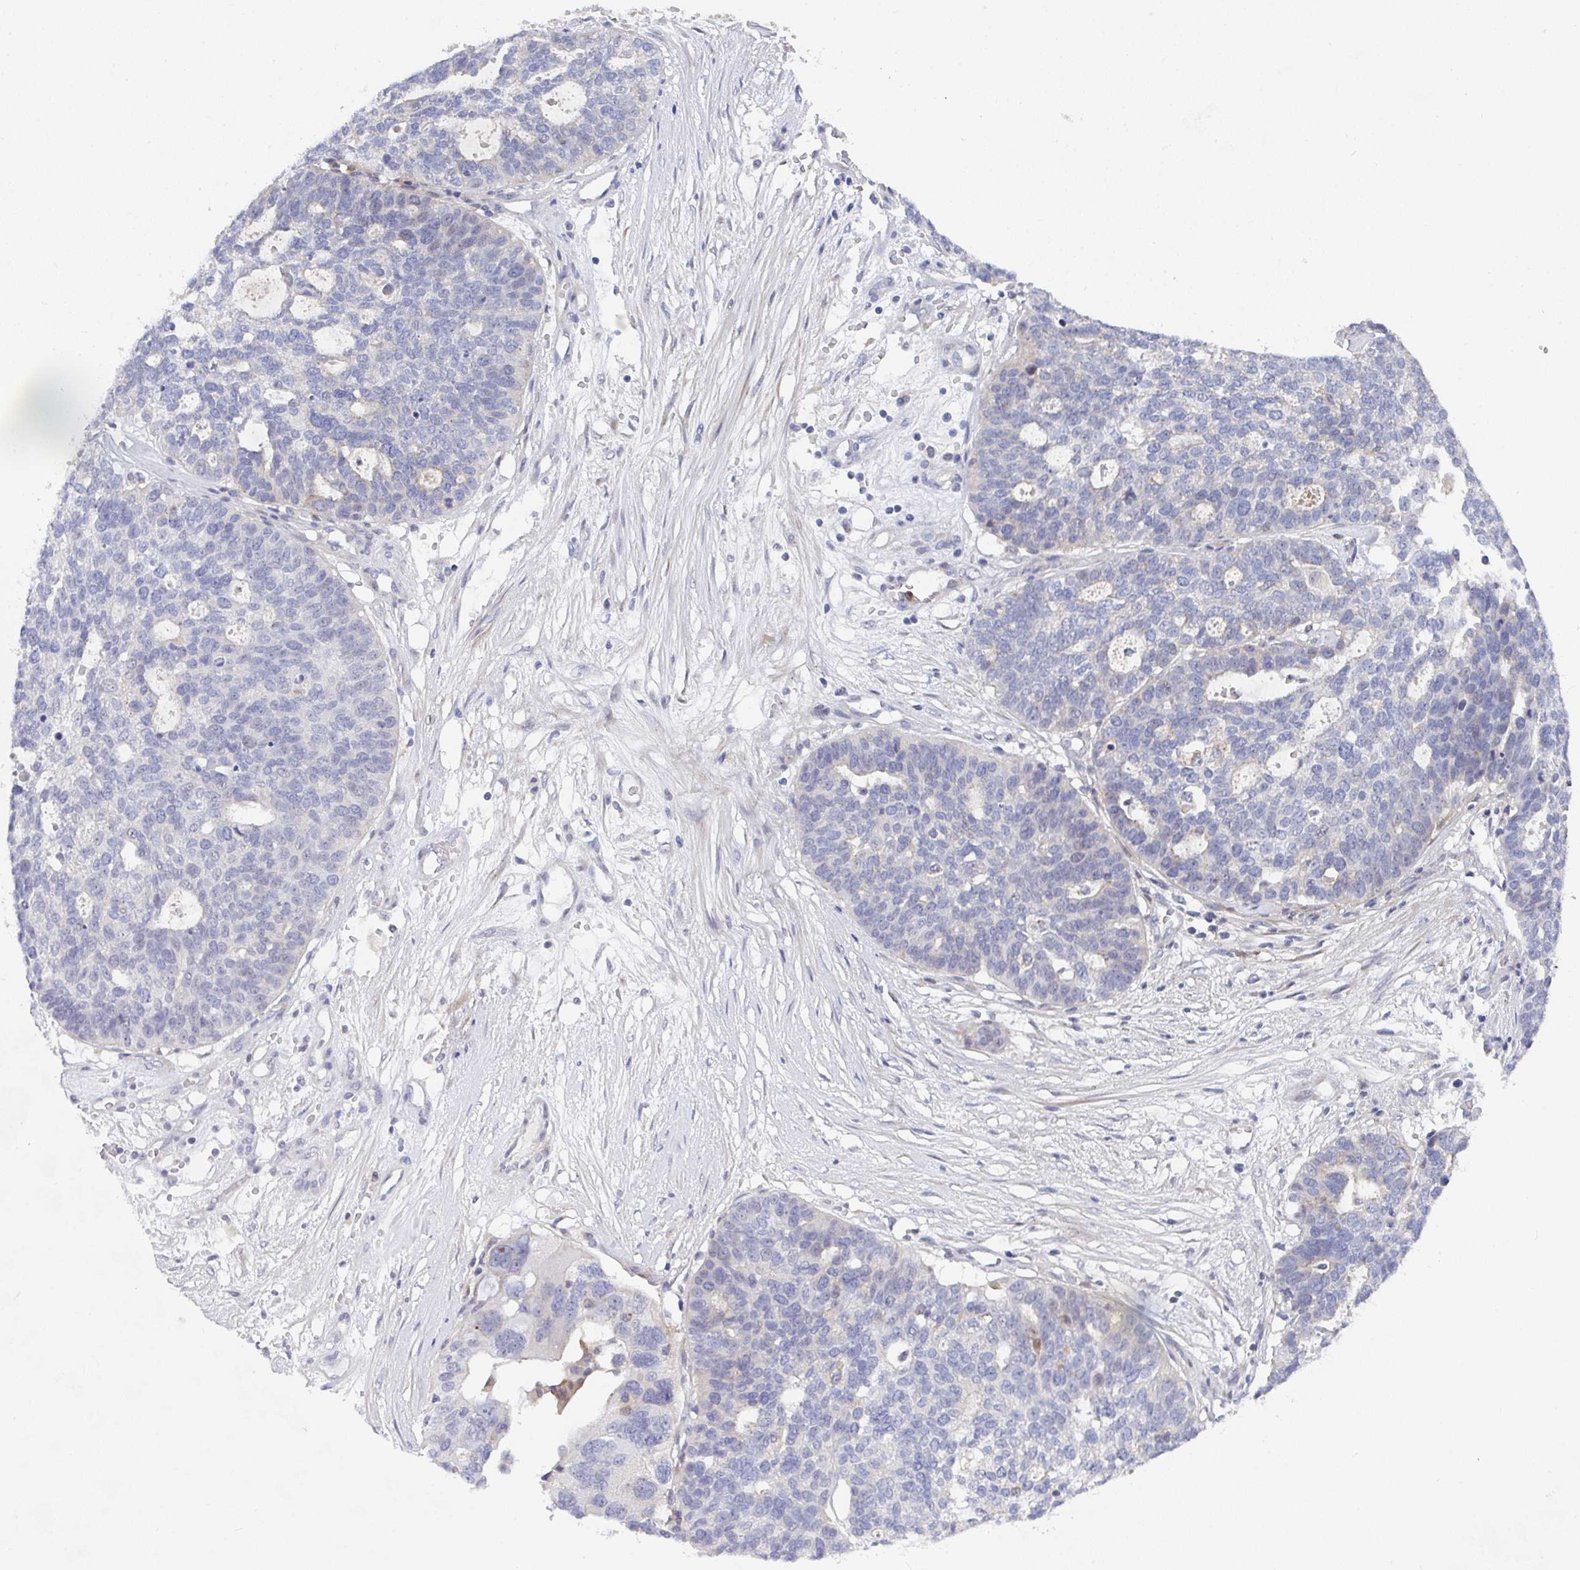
{"staining": {"intensity": "negative", "quantity": "none", "location": "none"}, "tissue": "ovarian cancer", "cell_type": "Tumor cells", "image_type": "cancer", "snomed": [{"axis": "morphology", "description": "Cystadenocarcinoma, serous, NOS"}, {"axis": "topography", "description": "Ovary"}], "caption": "Immunohistochemistry (IHC) image of ovarian cancer (serous cystadenocarcinoma) stained for a protein (brown), which reveals no staining in tumor cells.", "gene": "KLHL33", "patient": {"sex": "female", "age": 59}}